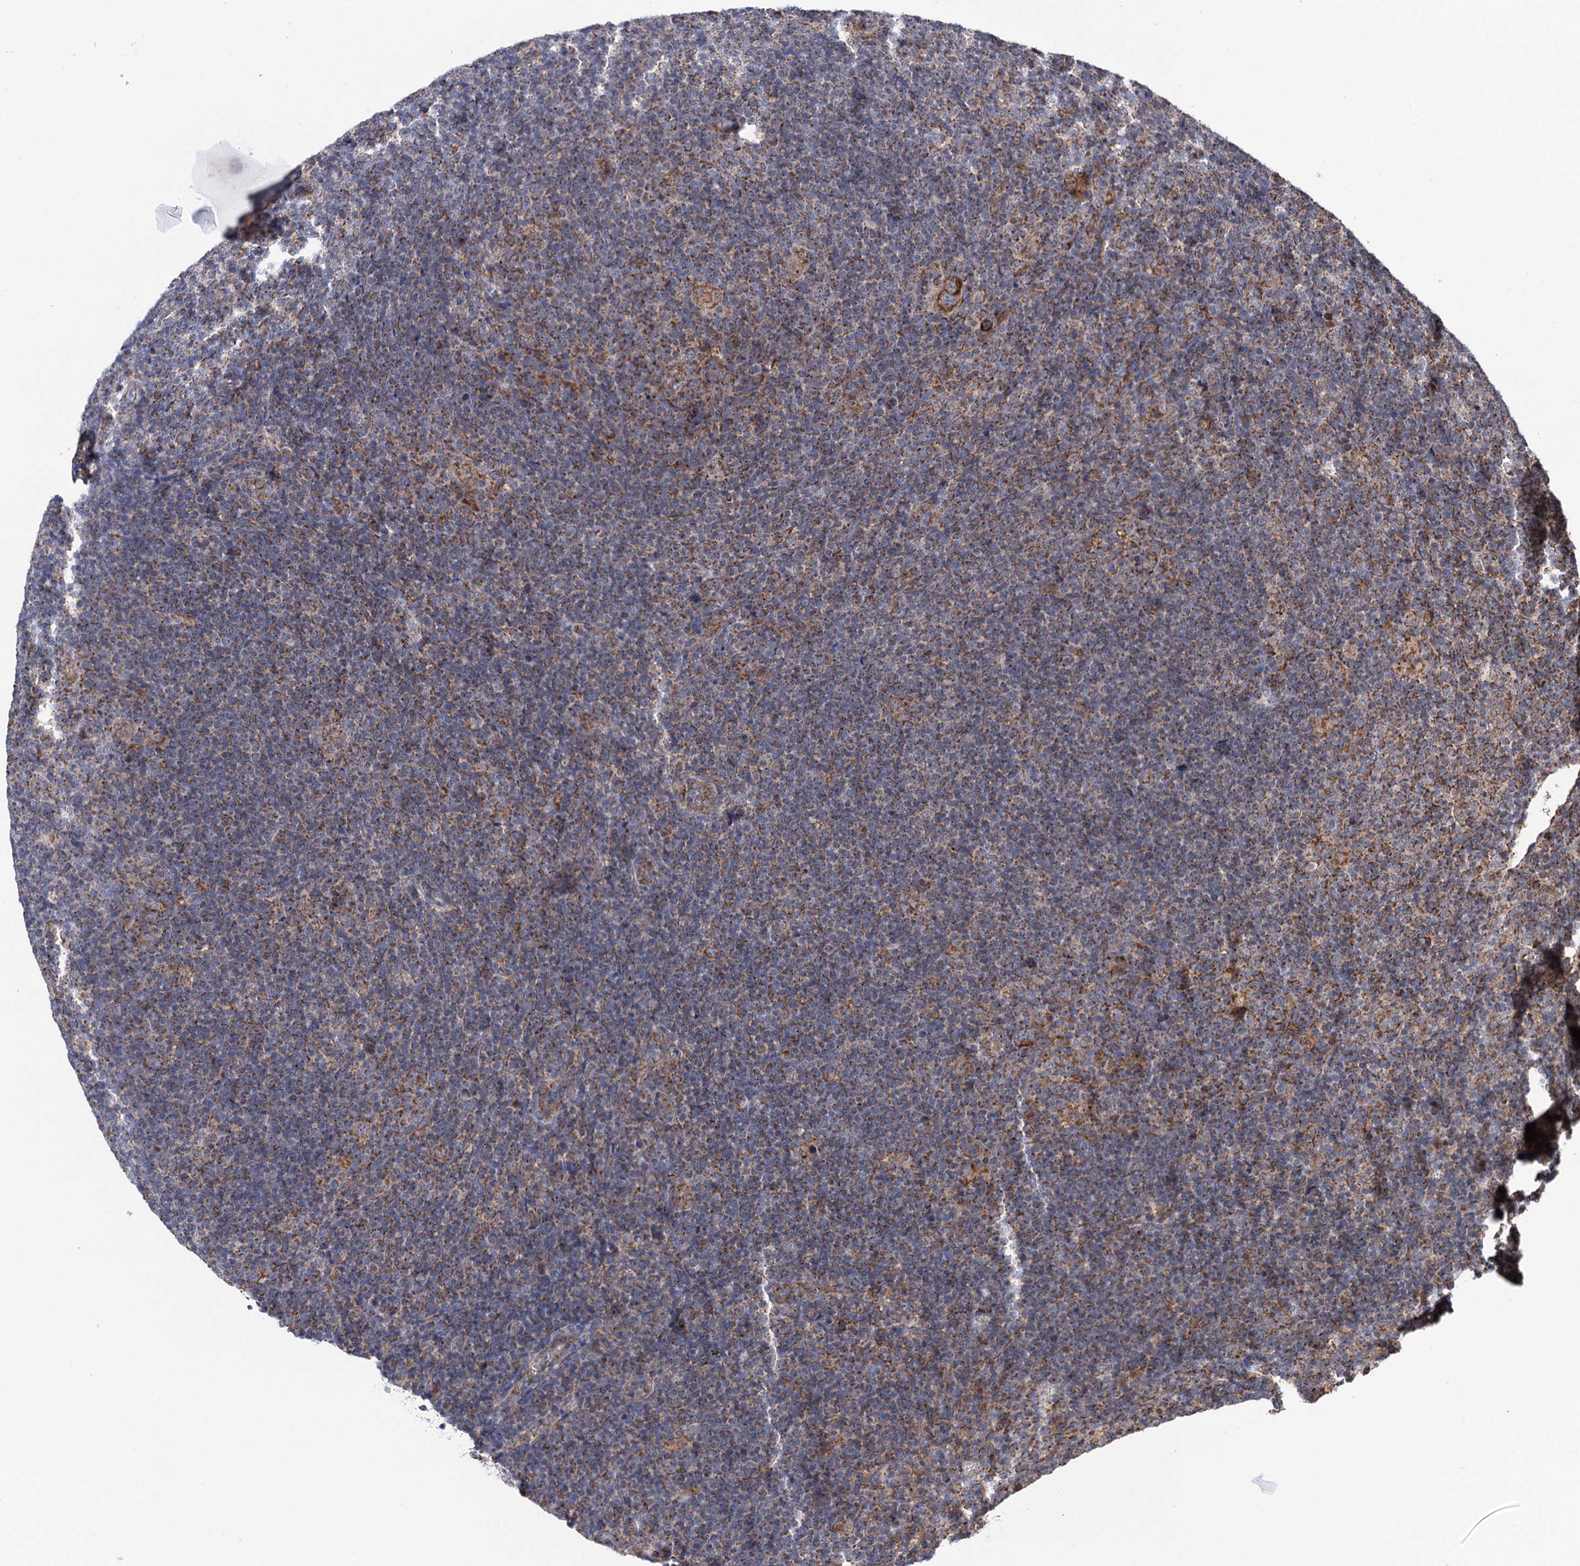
{"staining": {"intensity": "strong", "quantity": ">75%", "location": "cytoplasmic/membranous"}, "tissue": "lymphoma", "cell_type": "Tumor cells", "image_type": "cancer", "snomed": [{"axis": "morphology", "description": "Hodgkin's disease, NOS"}, {"axis": "topography", "description": "Lymph node"}], "caption": "Lymphoma tissue displays strong cytoplasmic/membranous expression in approximately >75% of tumor cells", "gene": "SUCLA2", "patient": {"sex": "female", "age": 57}}